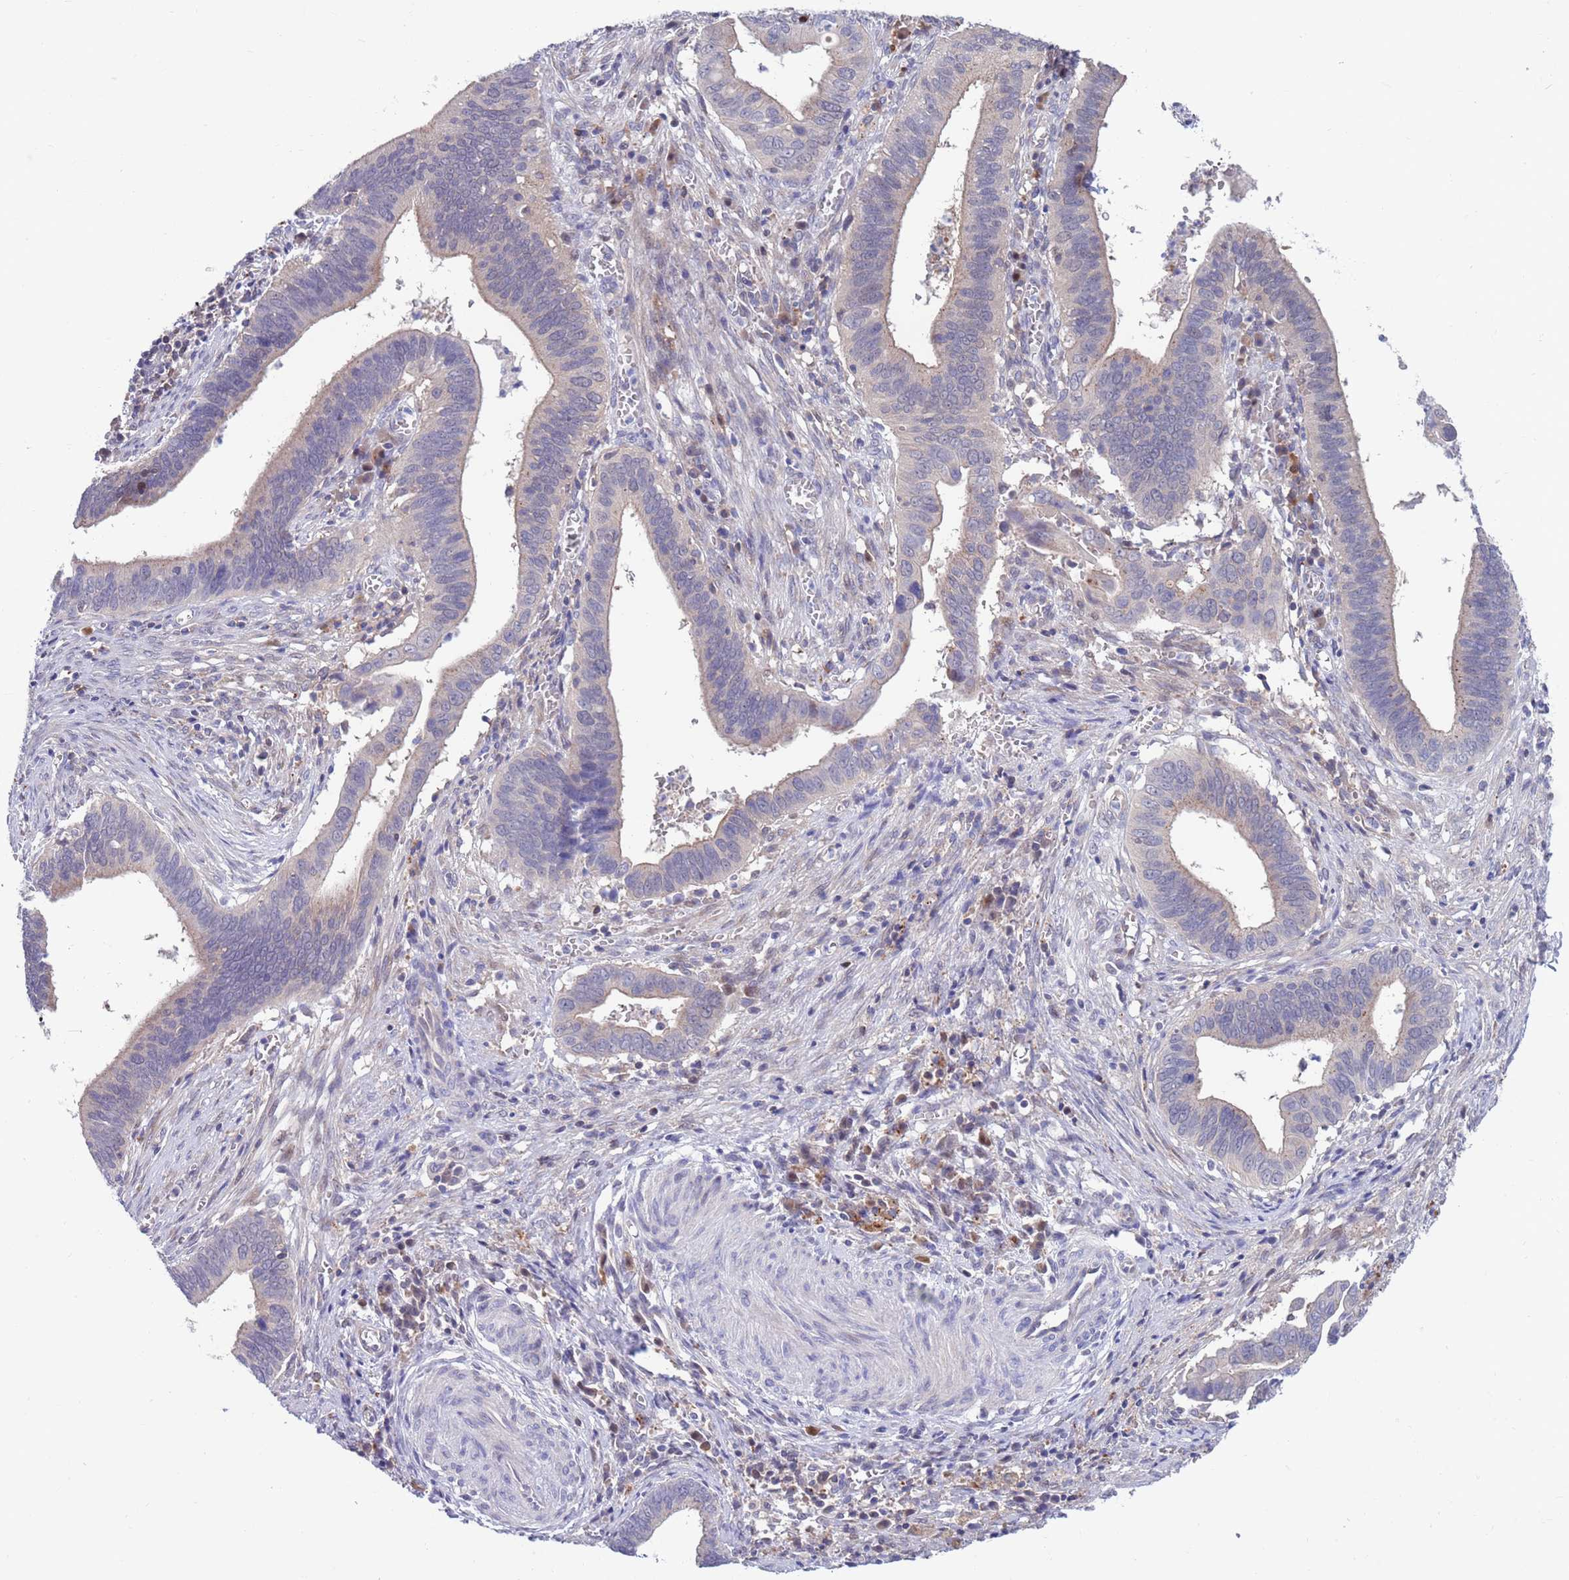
{"staining": {"intensity": "negative", "quantity": "none", "location": "none"}, "tissue": "cervical cancer", "cell_type": "Tumor cells", "image_type": "cancer", "snomed": [{"axis": "morphology", "description": "Adenocarcinoma, NOS"}, {"axis": "topography", "description": "Cervix"}], "caption": "DAB (3,3'-diaminobenzidine) immunohistochemical staining of human adenocarcinoma (cervical) exhibits no significant positivity in tumor cells. (DAB (3,3'-diaminobenzidine) IHC with hematoxylin counter stain).", "gene": "KLHL29", "patient": {"sex": "female", "age": 42}}